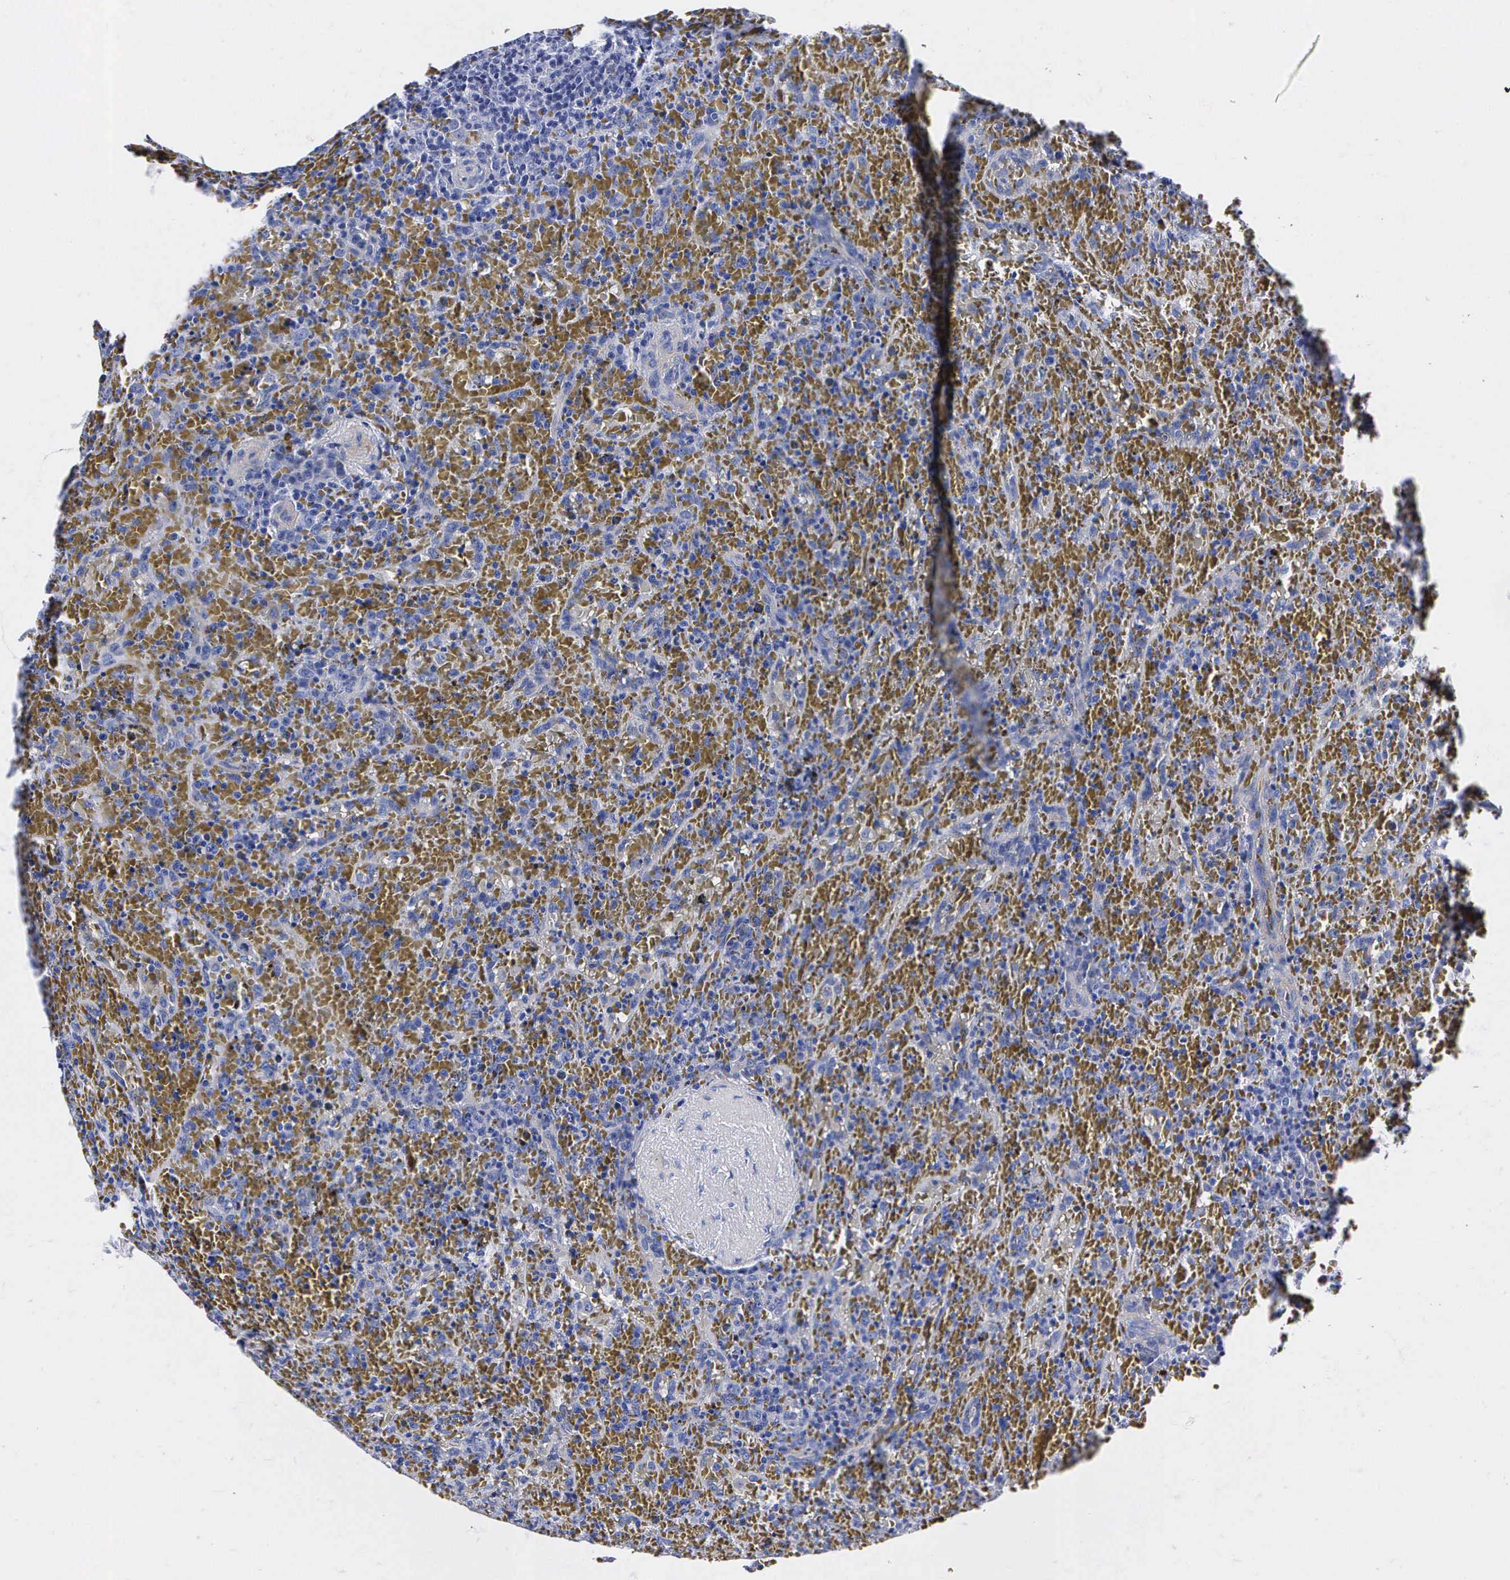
{"staining": {"intensity": "negative", "quantity": "none", "location": "none"}, "tissue": "lymphoma", "cell_type": "Tumor cells", "image_type": "cancer", "snomed": [{"axis": "morphology", "description": "Malignant lymphoma, non-Hodgkin's type, High grade"}, {"axis": "topography", "description": "Spleen"}, {"axis": "topography", "description": "Lymph node"}], "caption": "A micrograph of human high-grade malignant lymphoma, non-Hodgkin's type is negative for staining in tumor cells.", "gene": "ENO2", "patient": {"sex": "female", "age": 70}}